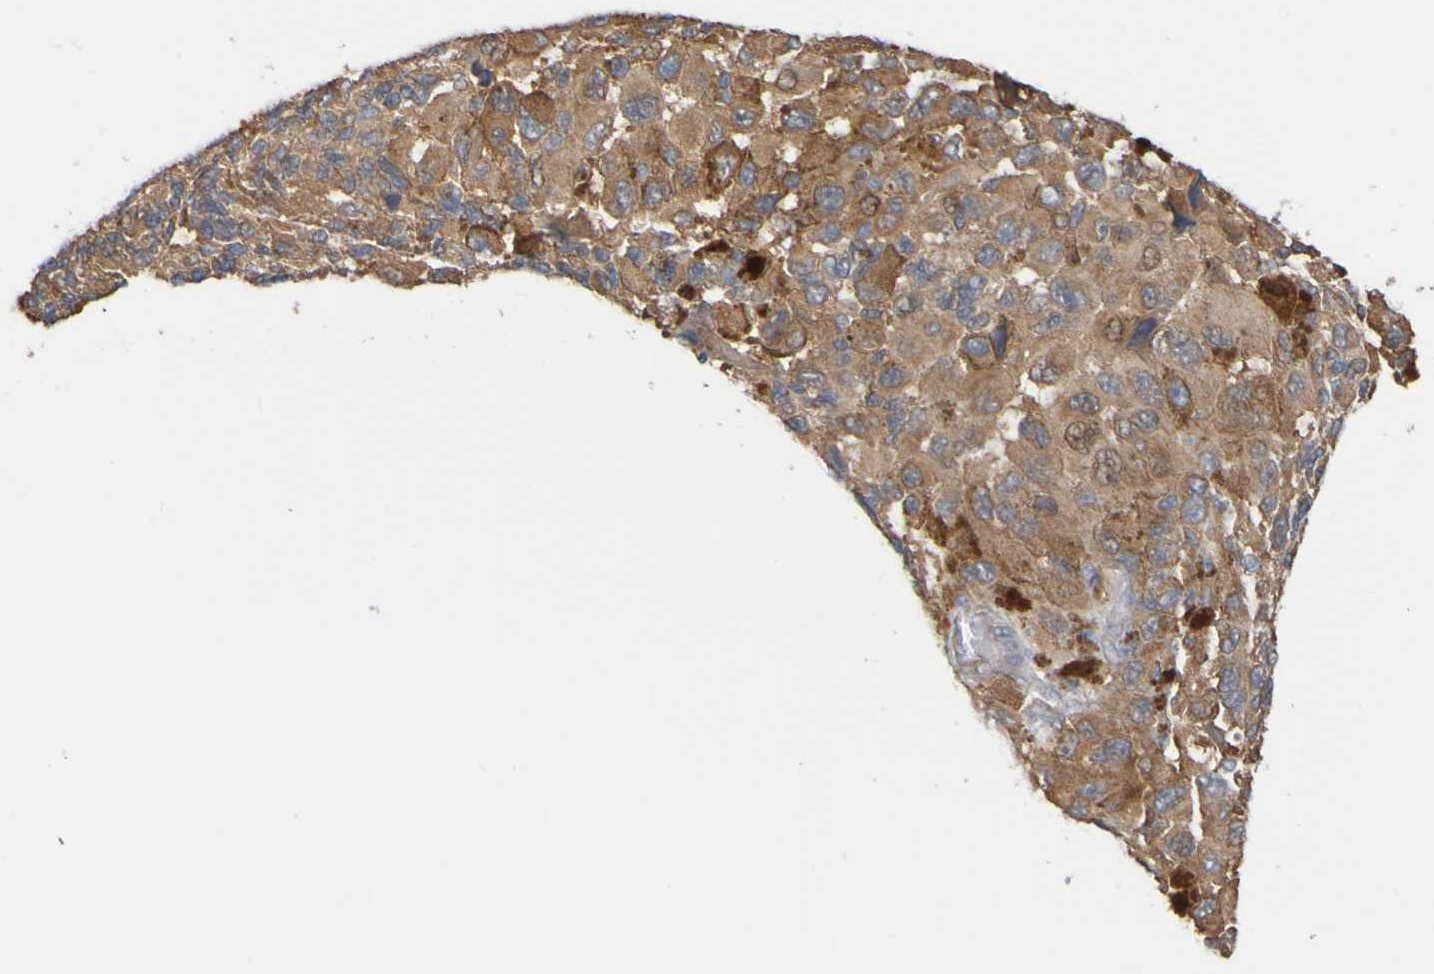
{"staining": {"intensity": "moderate", "quantity": ">75%", "location": "cytoplasmic/membranous"}, "tissue": "melanoma", "cell_type": "Tumor cells", "image_type": "cancer", "snomed": [{"axis": "morphology", "description": "Malignant melanoma, NOS"}, {"axis": "topography", "description": "Skin"}], "caption": "The image exhibits immunohistochemical staining of melanoma. There is moderate cytoplasmic/membranous positivity is appreciated in approximately >75% of tumor cells.", "gene": "NAV2", "patient": {"sex": "female", "age": 73}}